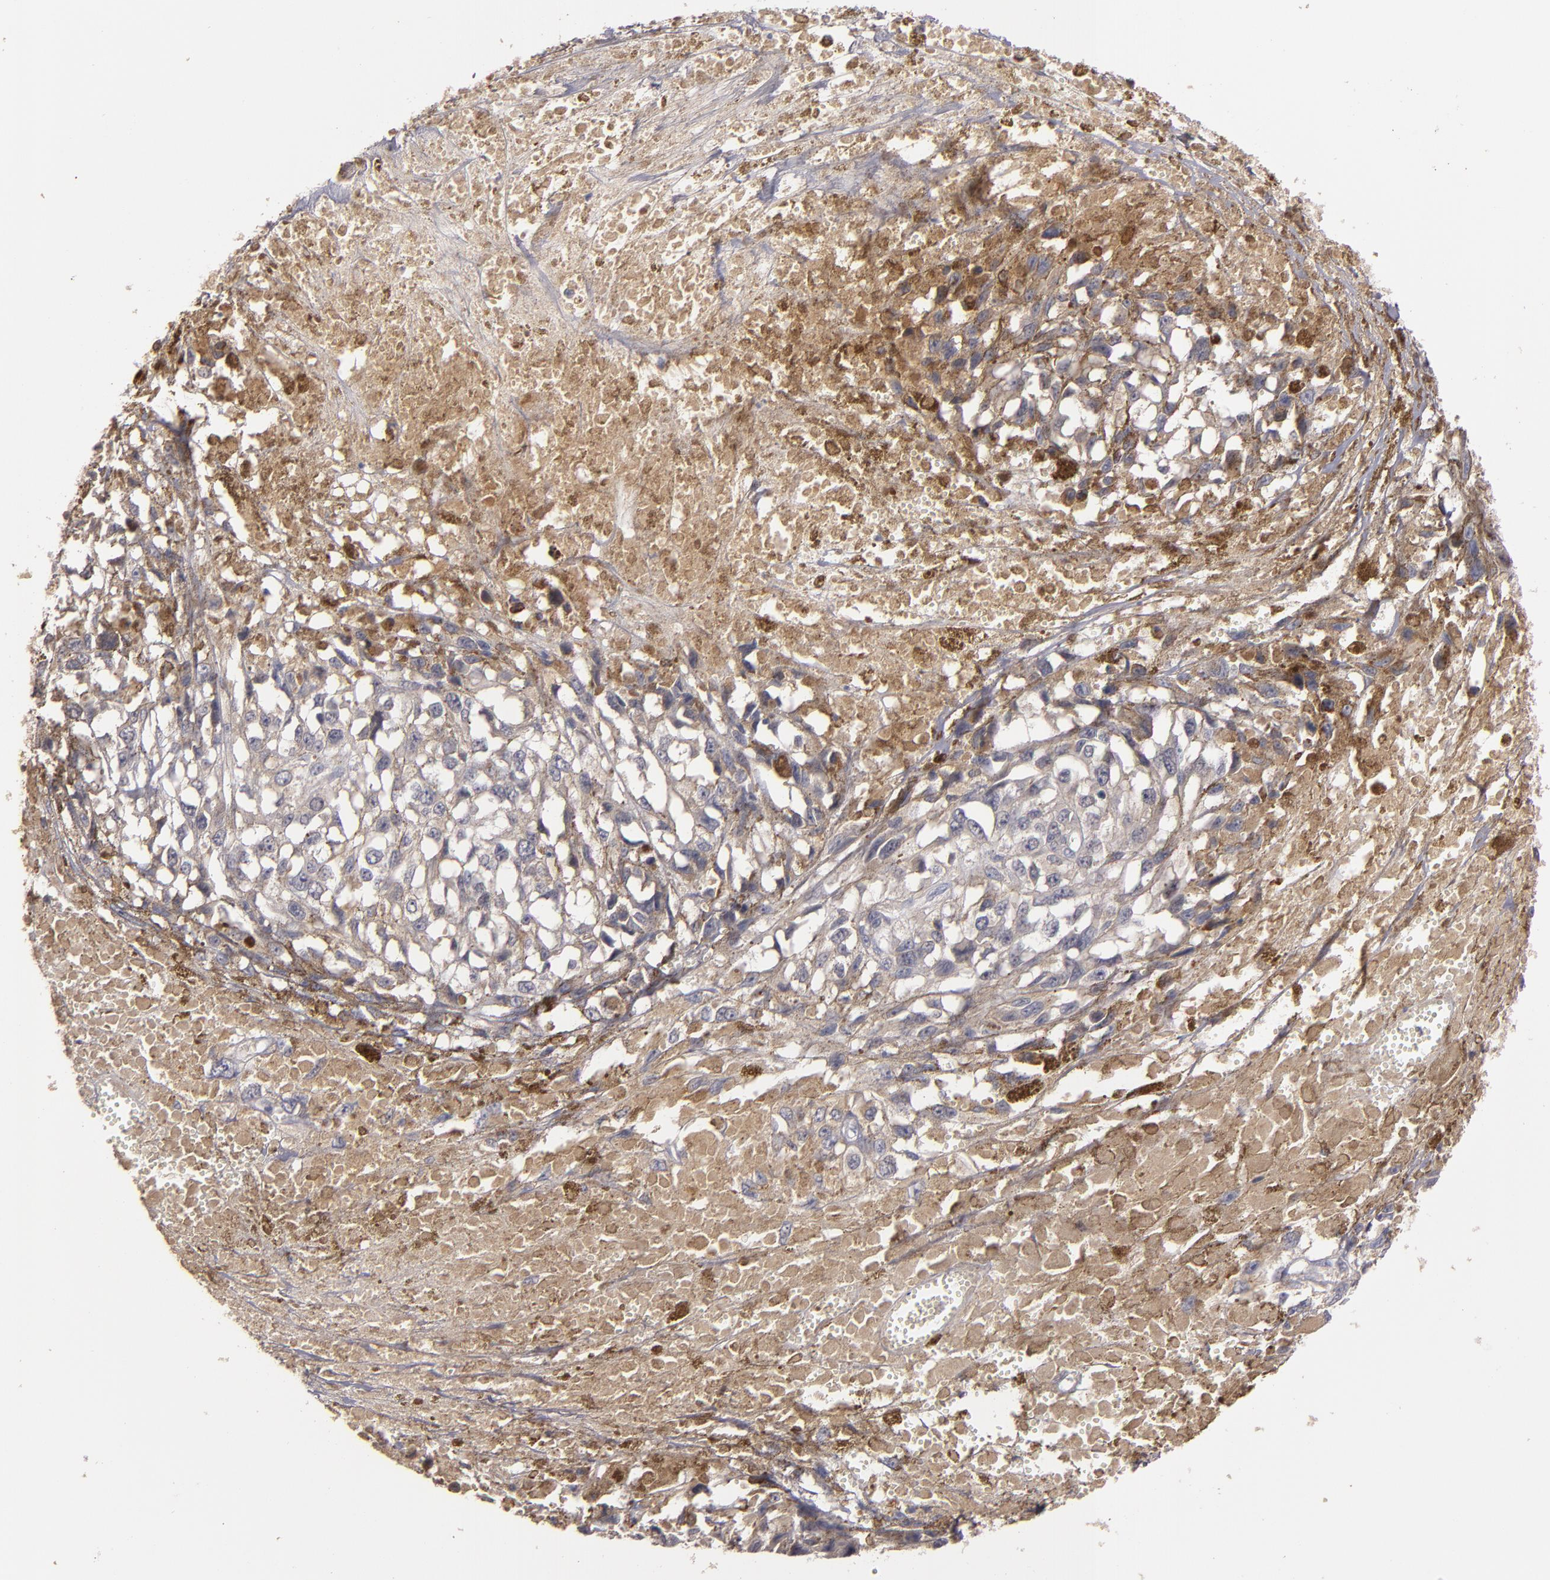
{"staining": {"intensity": "weak", "quantity": "<25%", "location": "cytoplasmic/membranous"}, "tissue": "melanoma", "cell_type": "Tumor cells", "image_type": "cancer", "snomed": [{"axis": "morphology", "description": "Malignant melanoma, Metastatic site"}, {"axis": "topography", "description": "Lymph node"}], "caption": "Tumor cells show no significant protein expression in melanoma.", "gene": "MBL2", "patient": {"sex": "male", "age": 59}}